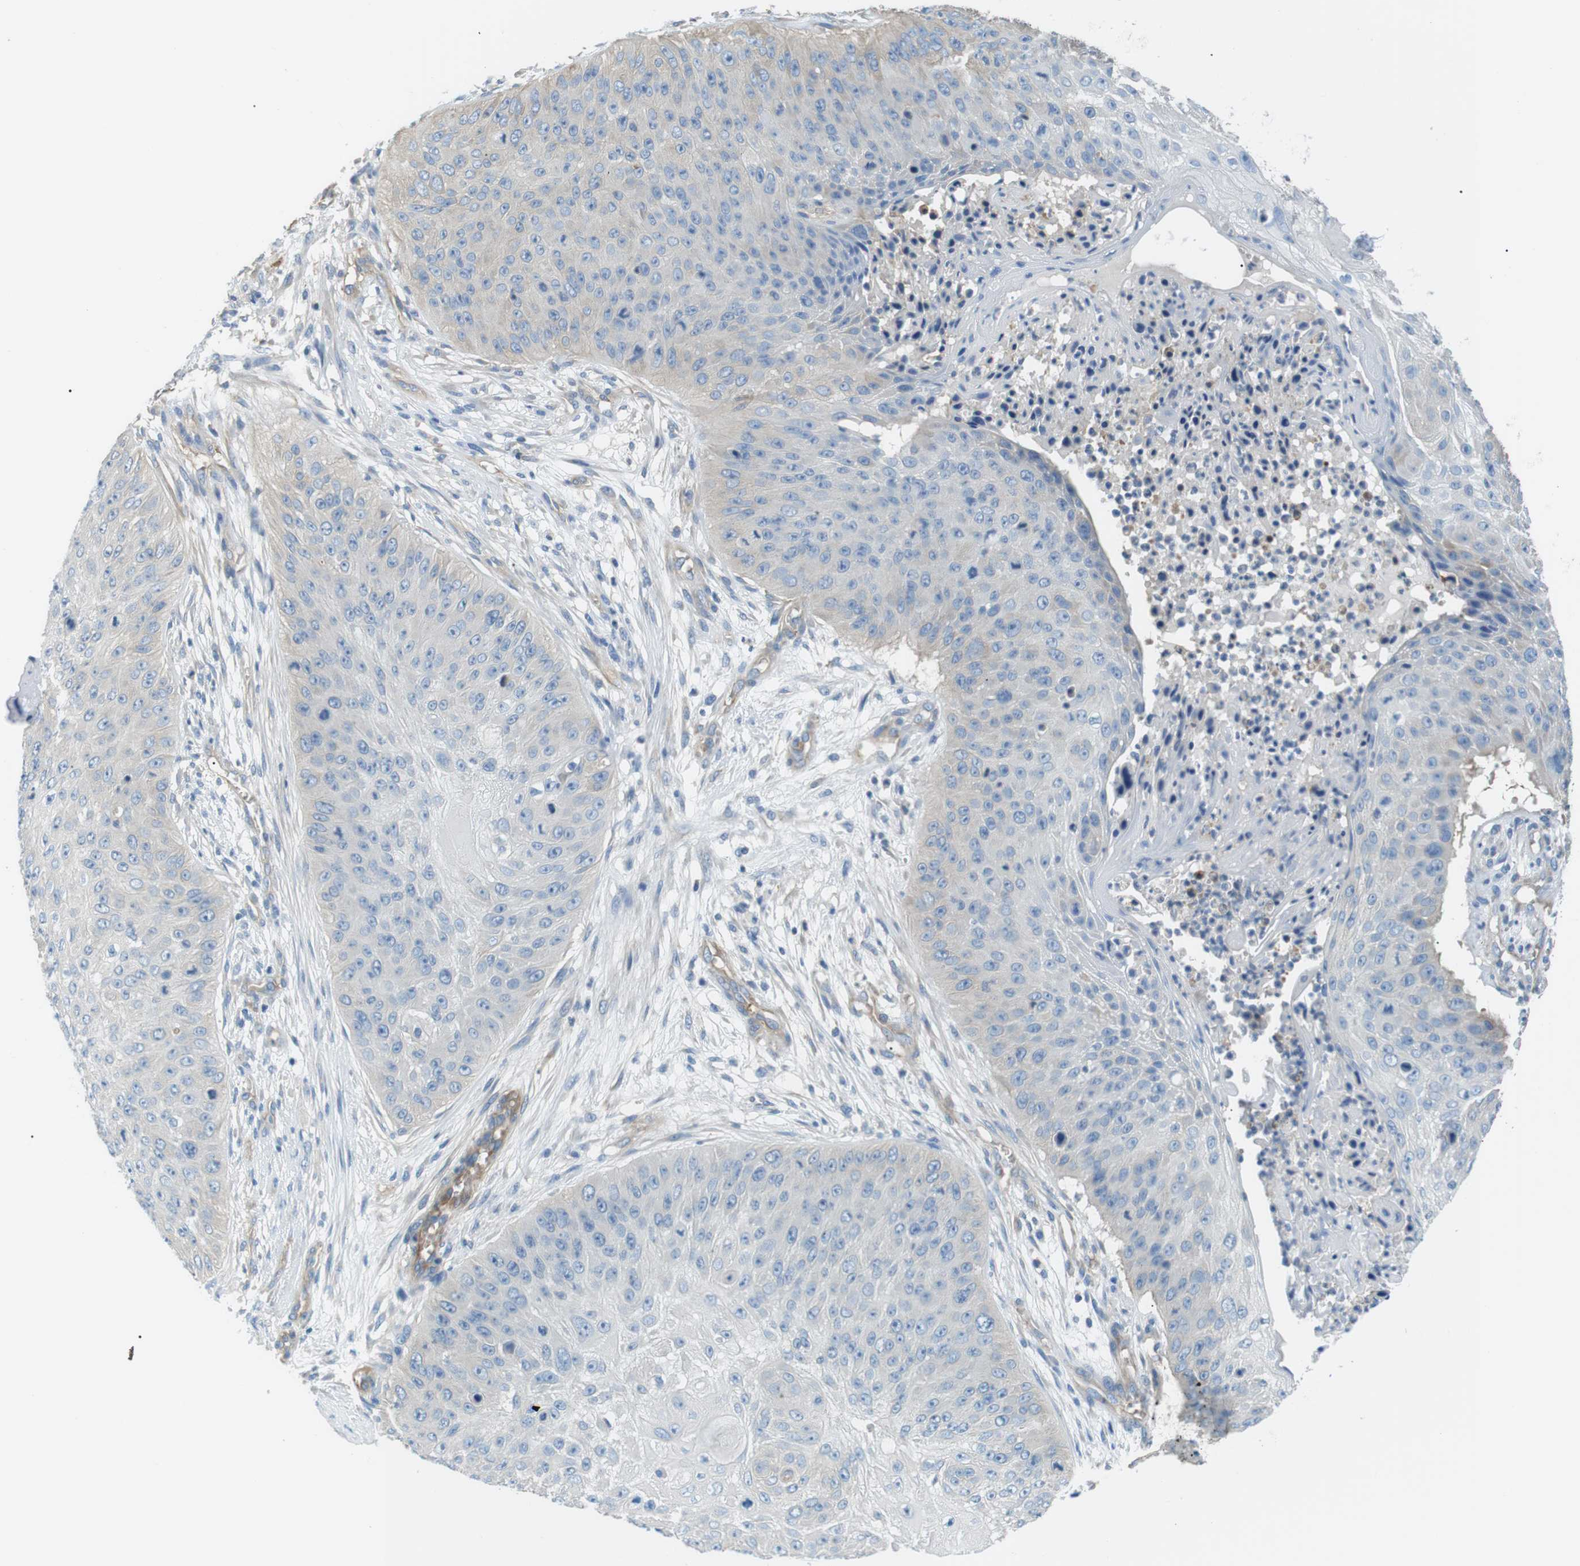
{"staining": {"intensity": "negative", "quantity": "none", "location": "none"}, "tissue": "skin cancer", "cell_type": "Tumor cells", "image_type": "cancer", "snomed": [{"axis": "morphology", "description": "Squamous cell carcinoma, NOS"}, {"axis": "topography", "description": "Skin"}], "caption": "This photomicrograph is of skin squamous cell carcinoma stained with immunohistochemistry to label a protein in brown with the nuclei are counter-stained blue. There is no staining in tumor cells.", "gene": "ADCY10", "patient": {"sex": "female", "age": 80}}